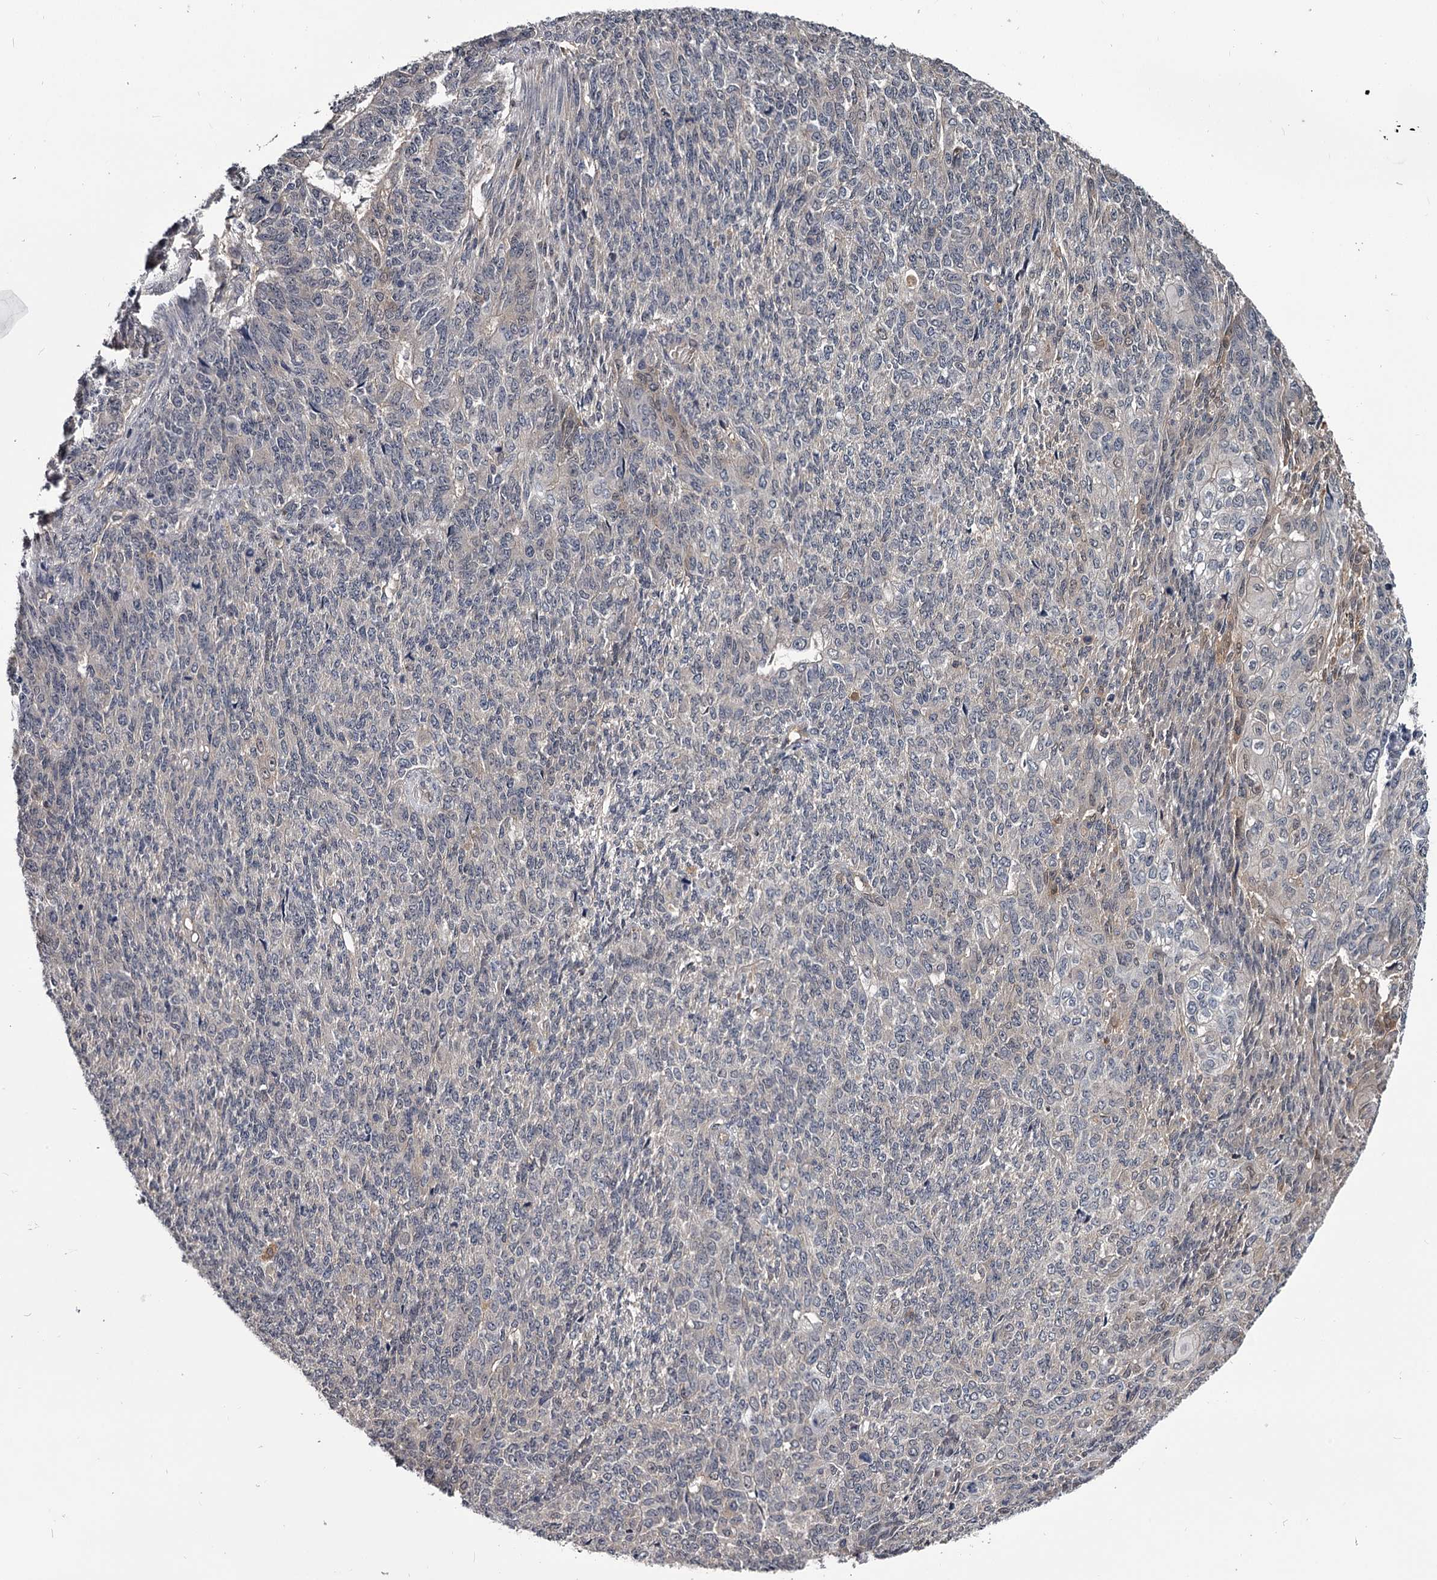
{"staining": {"intensity": "negative", "quantity": "none", "location": "none"}, "tissue": "endometrial cancer", "cell_type": "Tumor cells", "image_type": "cancer", "snomed": [{"axis": "morphology", "description": "Adenocarcinoma, NOS"}, {"axis": "topography", "description": "Endometrium"}], "caption": "Immunohistochemical staining of endometrial adenocarcinoma demonstrates no significant staining in tumor cells.", "gene": "GSTO1", "patient": {"sex": "female", "age": 32}}